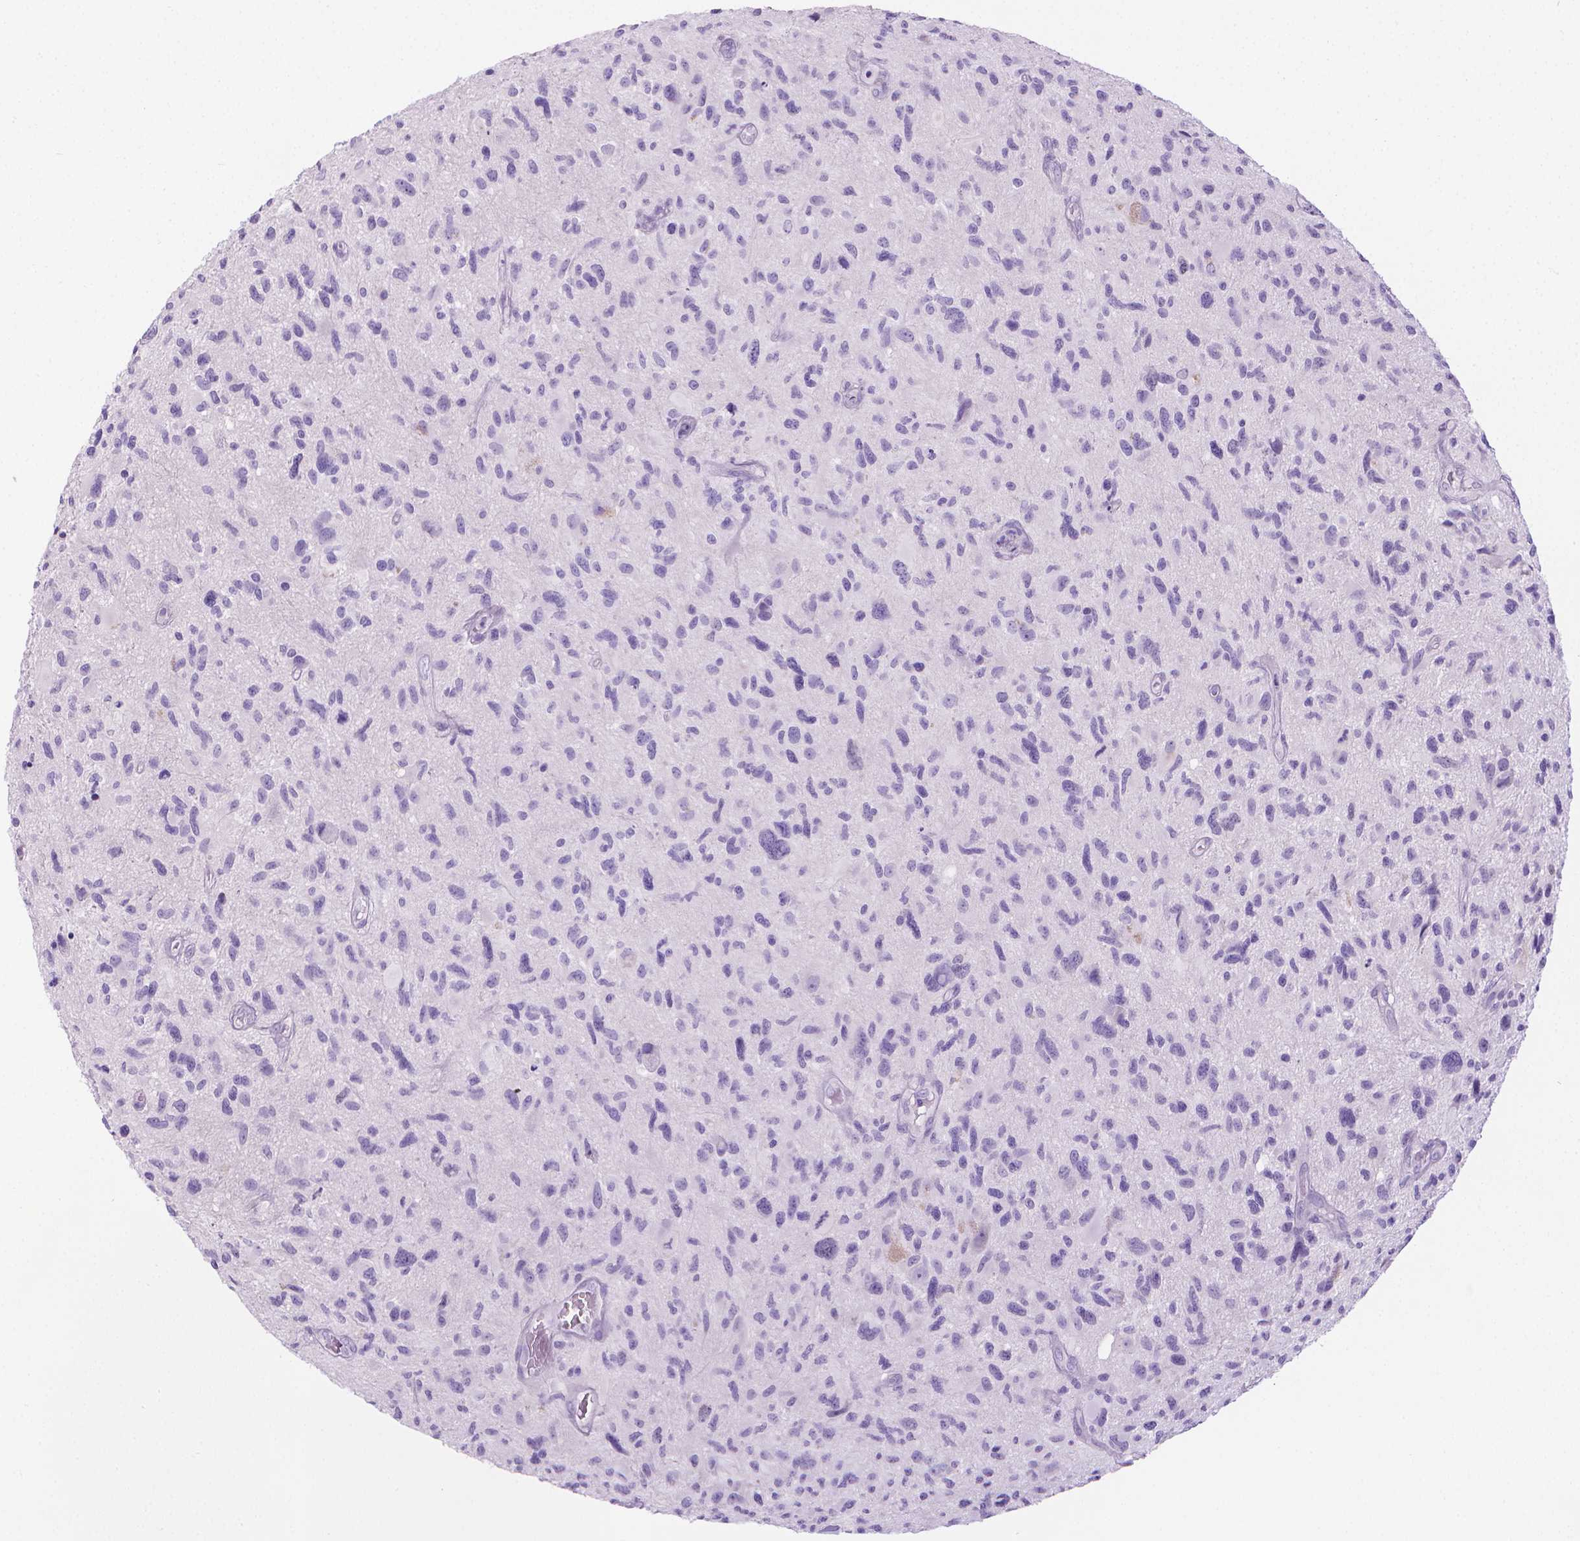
{"staining": {"intensity": "negative", "quantity": "none", "location": "none"}, "tissue": "glioma", "cell_type": "Tumor cells", "image_type": "cancer", "snomed": [{"axis": "morphology", "description": "Glioma, malignant, NOS"}, {"axis": "morphology", "description": "Glioma, malignant, High grade"}, {"axis": "topography", "description": "Brain"}], "caption": "DAB immunohistochemical staining of human glioma reveals no significant positivity in tumor cells. (Immunohistochemistry (ihc), brightfield microscopy, high magnification).", "gene": "SPAG6", "patient": {"sex": "female", "age": 71}}